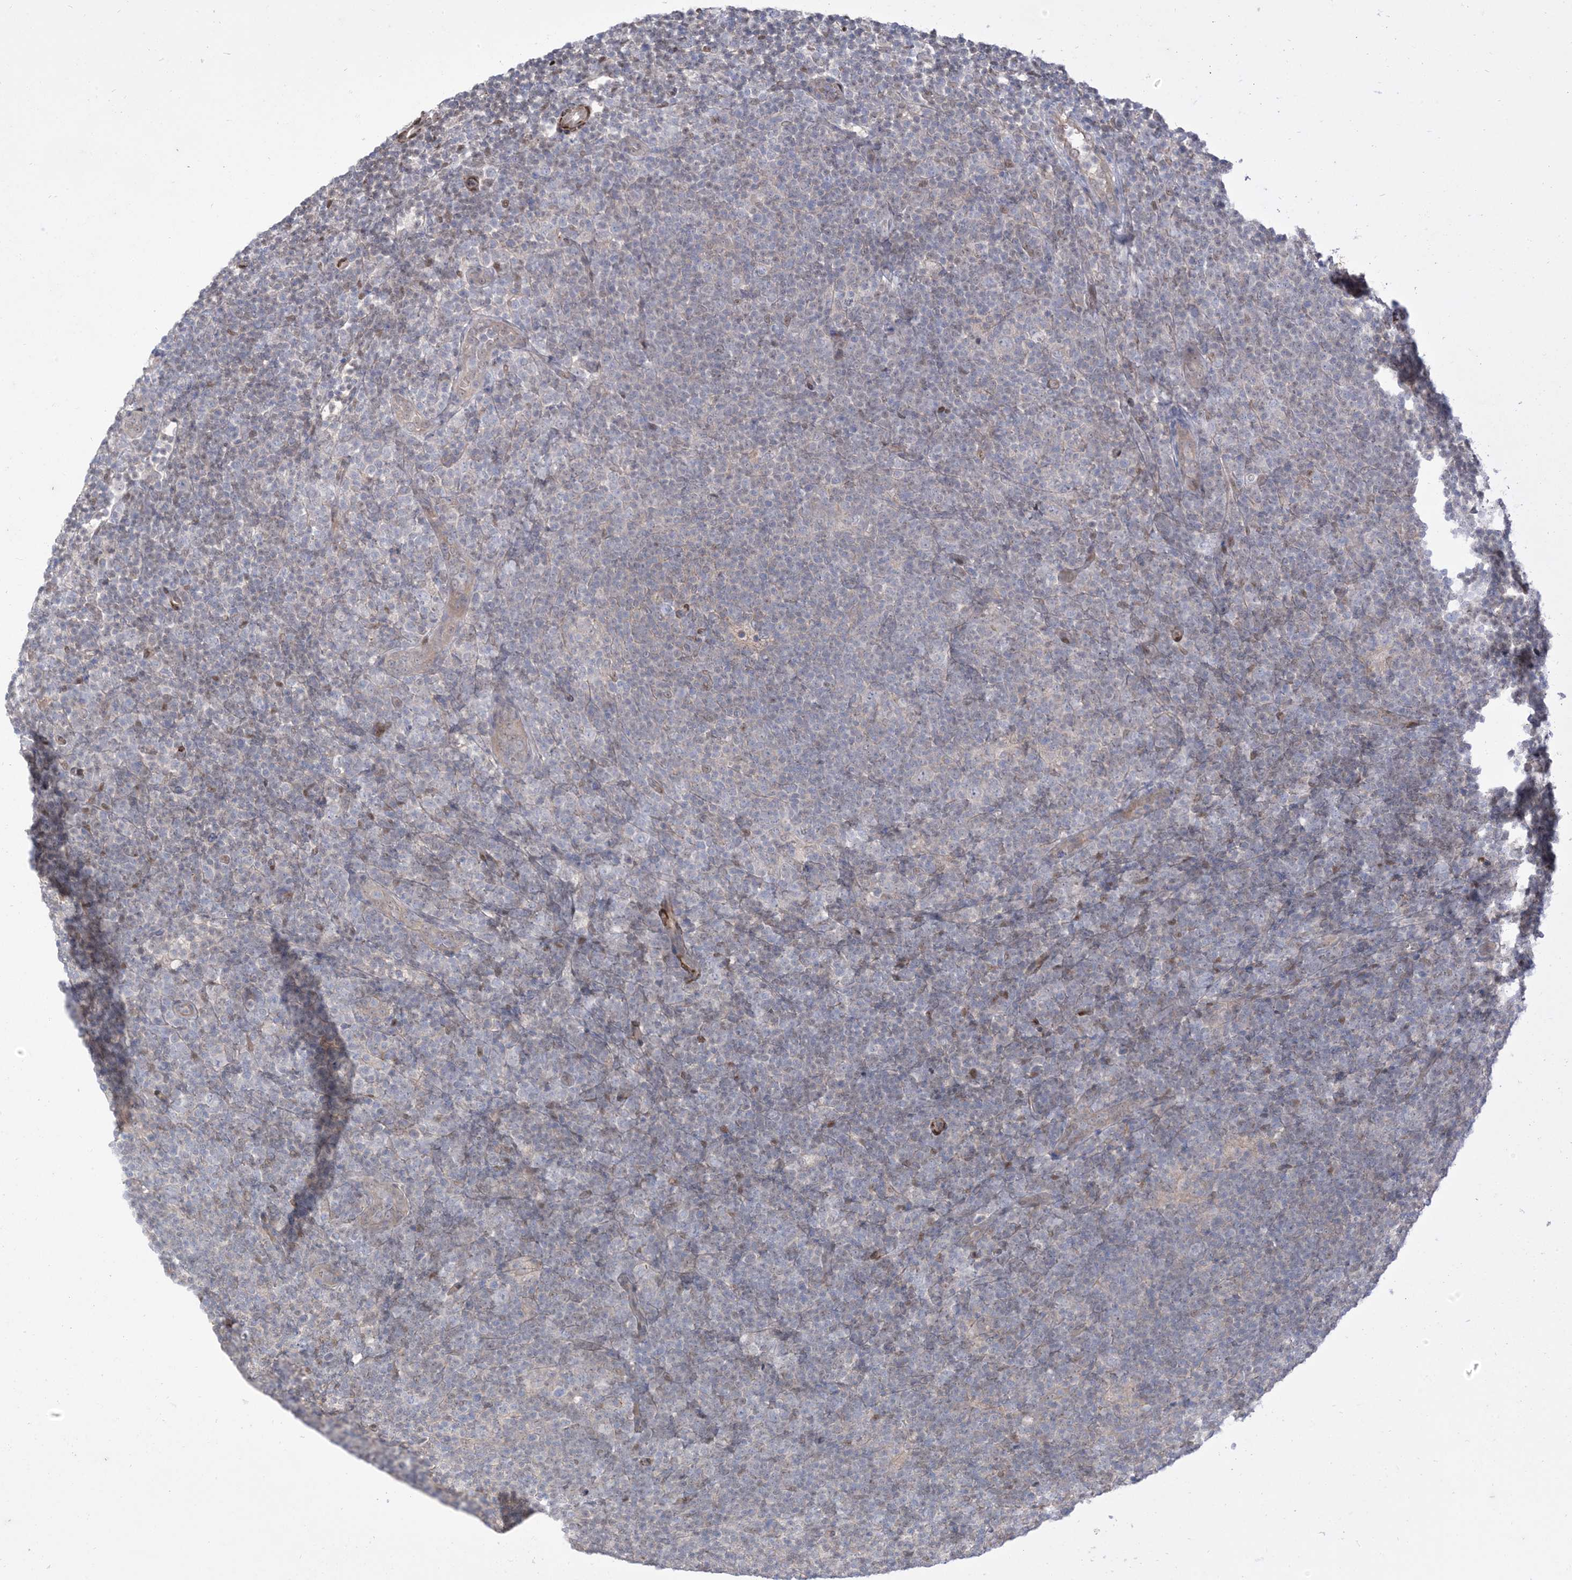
{"staining": {"intensity": "negative", "quantity": "none", "location": "none"}, "tissue": "lymphoma", "cell_type": "Tumor cells", "image_type": "cancer", "snomed": [{"axis": "morphology", "description": "Hodgkin's disease, NOS"}, {"axis": "topography", "description": "Lymph node"}], "caption": "Tumor cells show no significant staining in Hodgkin's disease.", "gene": "RIN1", "patient": {"sex": "female", "age": 57}}